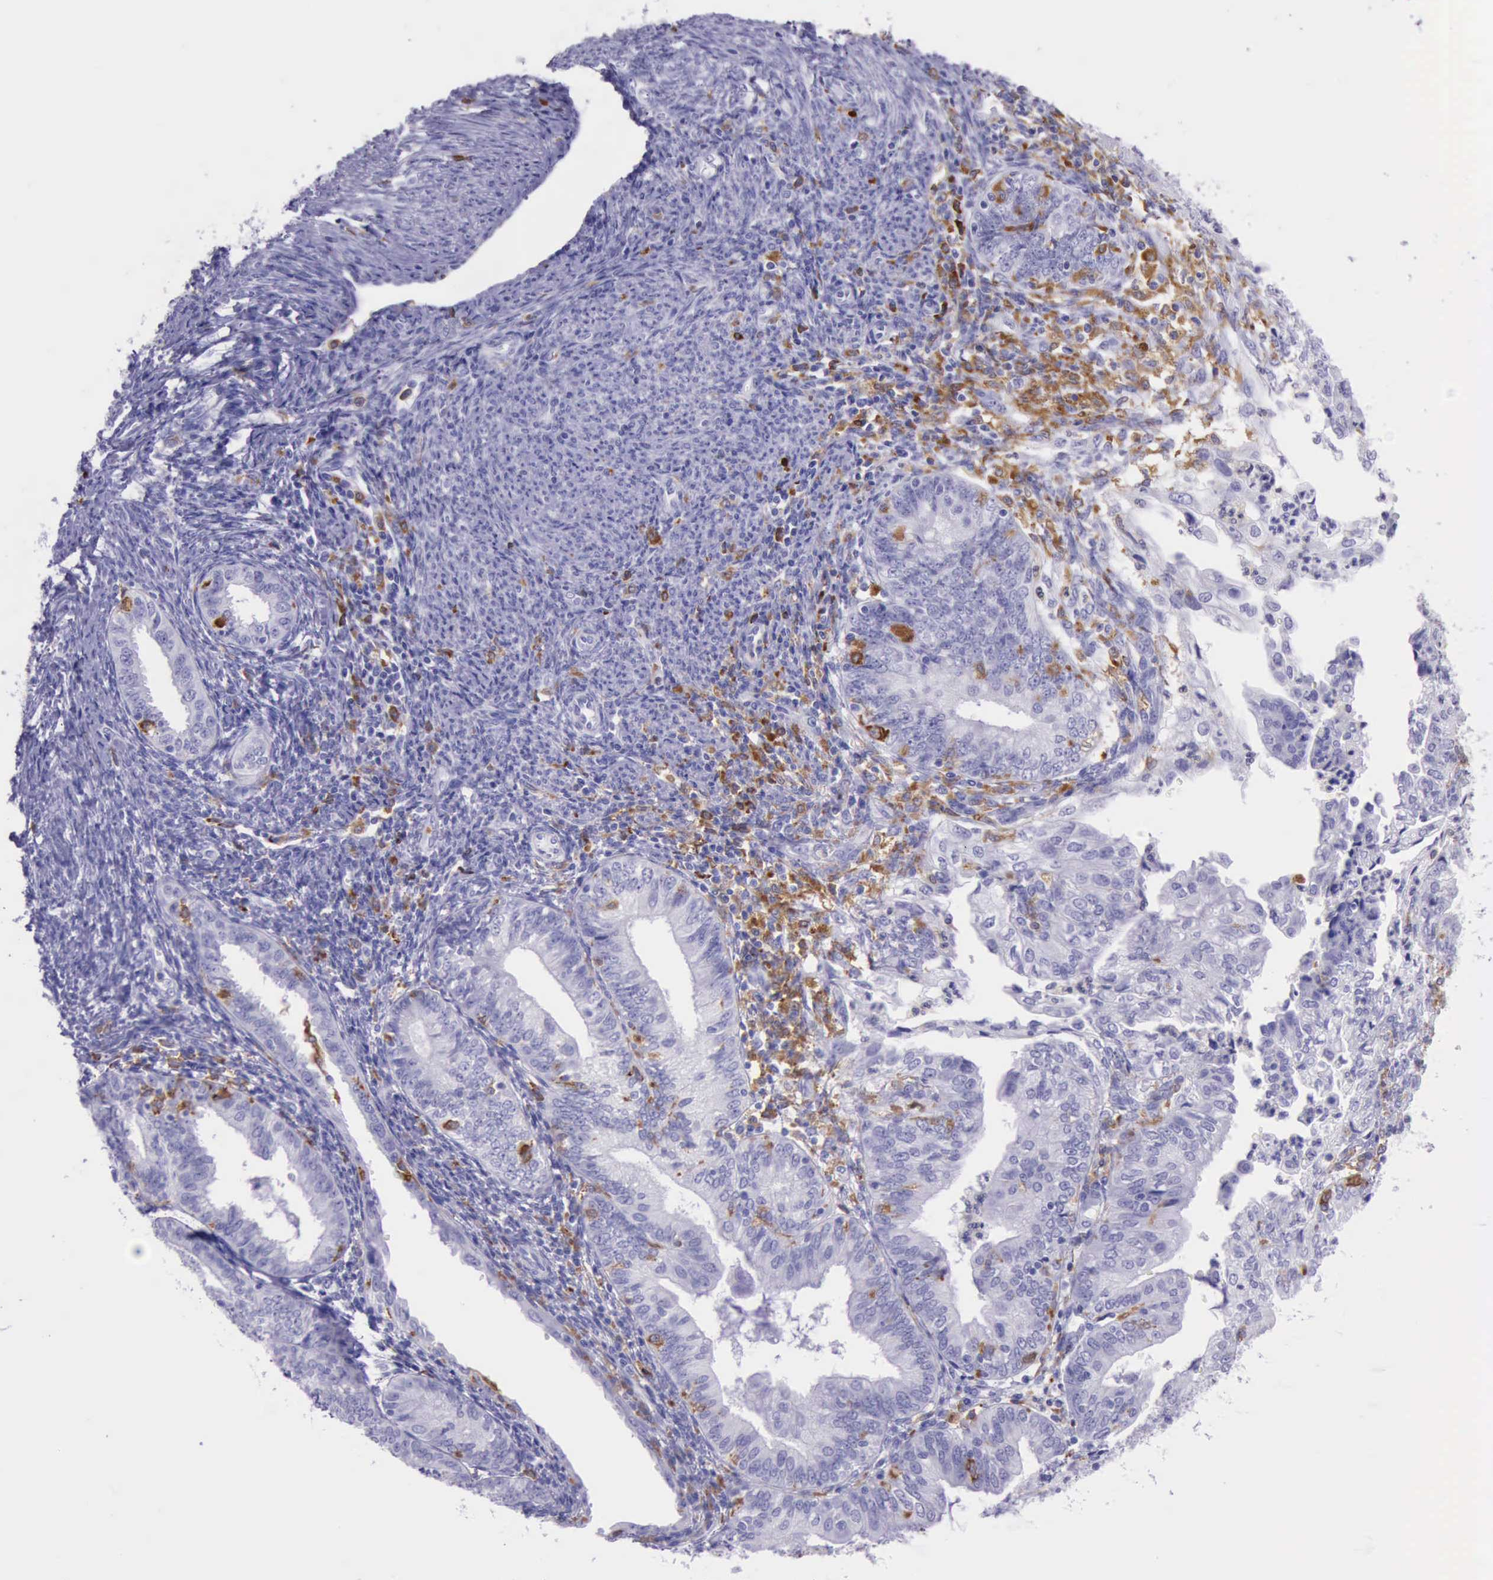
{"staining": {"intensity": "negative", "quantity": "none", "location": "none"}, "tissue": "endometrial cancer", "cell_type": "Tumor cells", "image_type": "cancer", "snomed": [{"axis": "morphology", "description": "Adenocarcinoma, NOS"}, {"axis": "topography", "description": "Endometrium"}], "caption": "This is an IHC photomicrograph of endometrial cancer. There is no staining in tumor cells.", "gene": "BTK", "patient": {"sex": "female", "age": 55}}